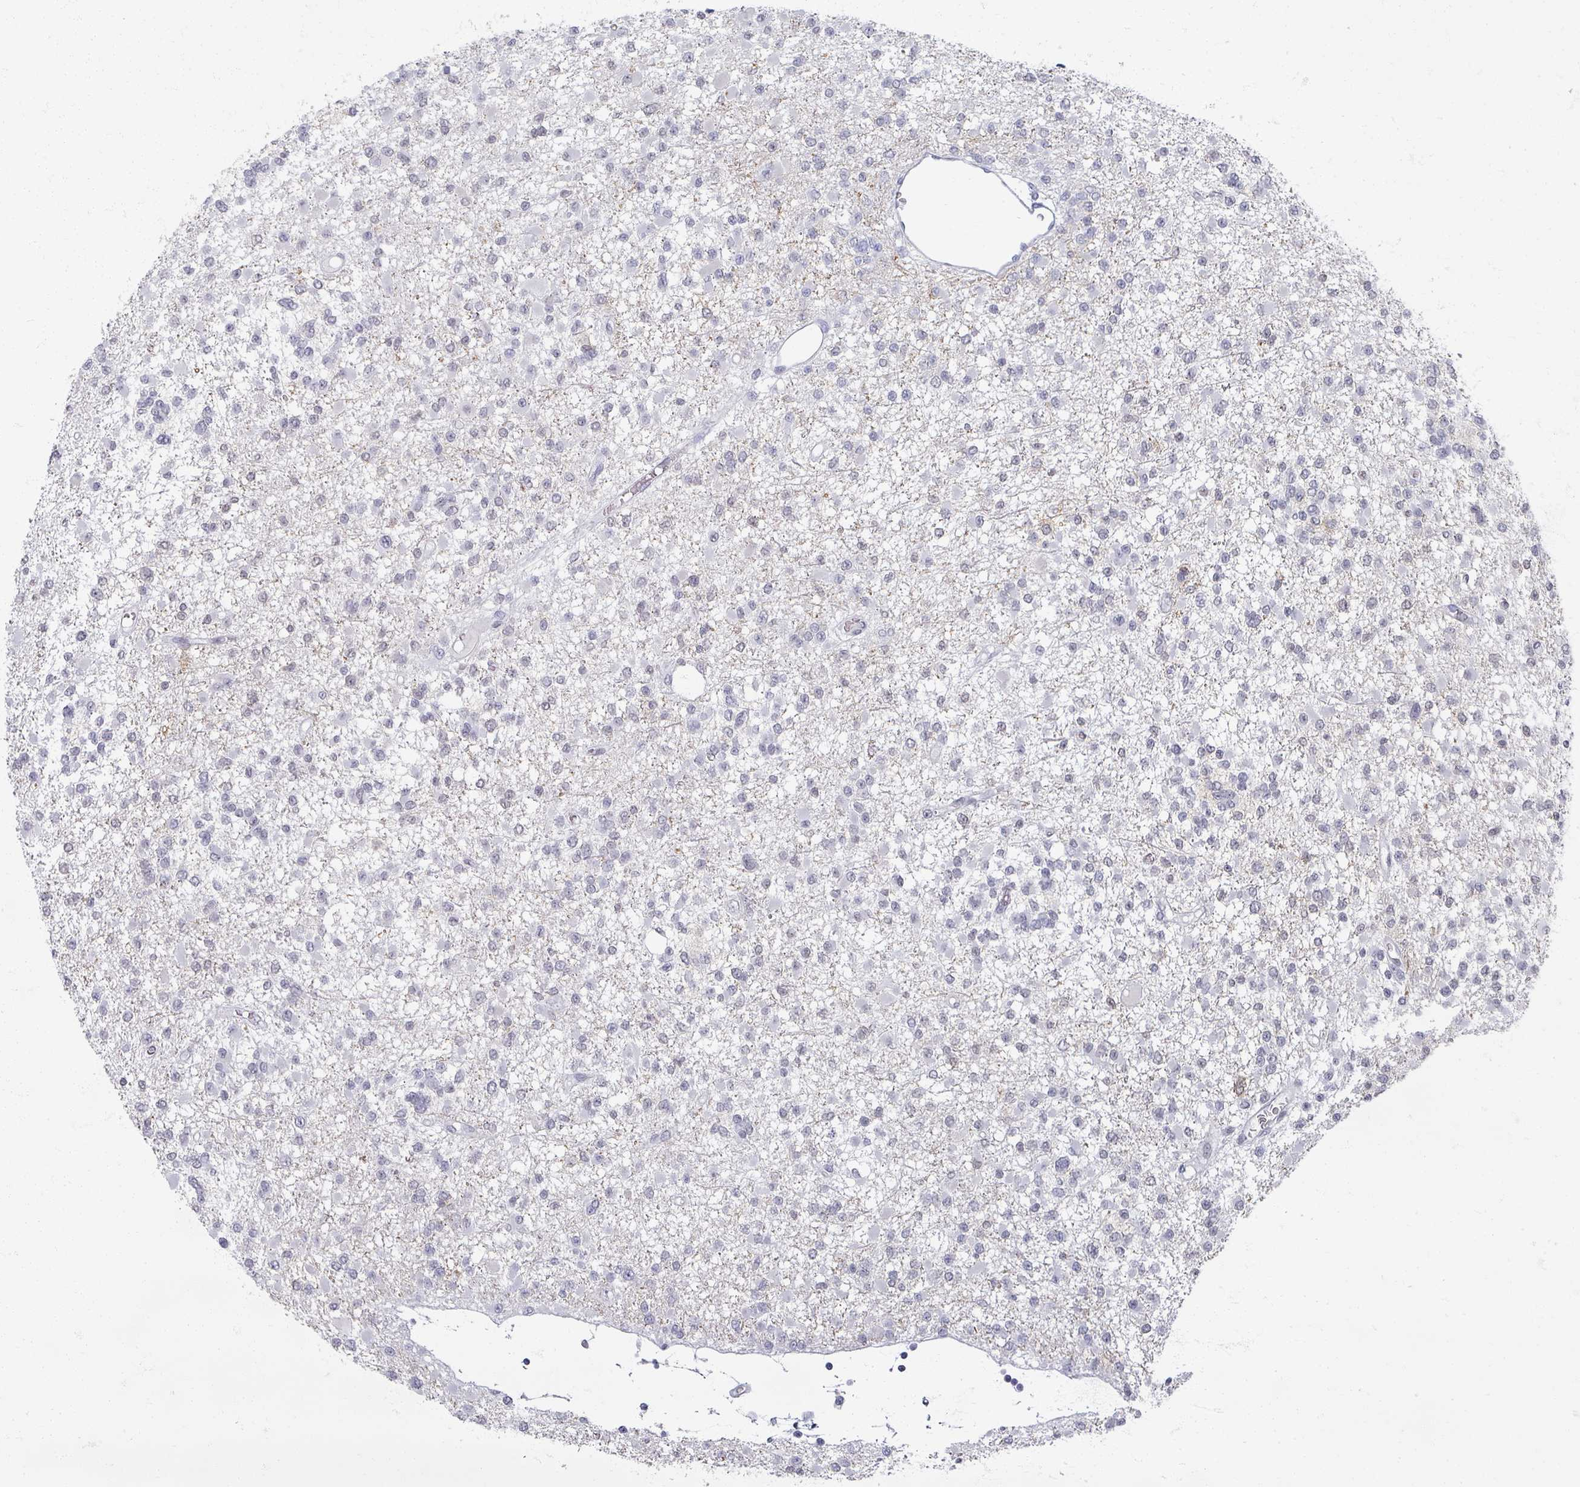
{"staining": {"intensity": "negative", "quantity": "none", "location": "none"}, "tissue": "glioma", "cell_type": "Tumor cells", "image_type": "cancer", "snomed": [{"axis": "morphology", "description": "Glioma, malignant, Low grade"}, {"axis": "topography", "description": "Brain"}], "caption": "Glioma stained for a protein using immunohistochemistry shows no staining tumor cells.", "gene": "OMG", "patient": {"sex": "female", "age": 22}}